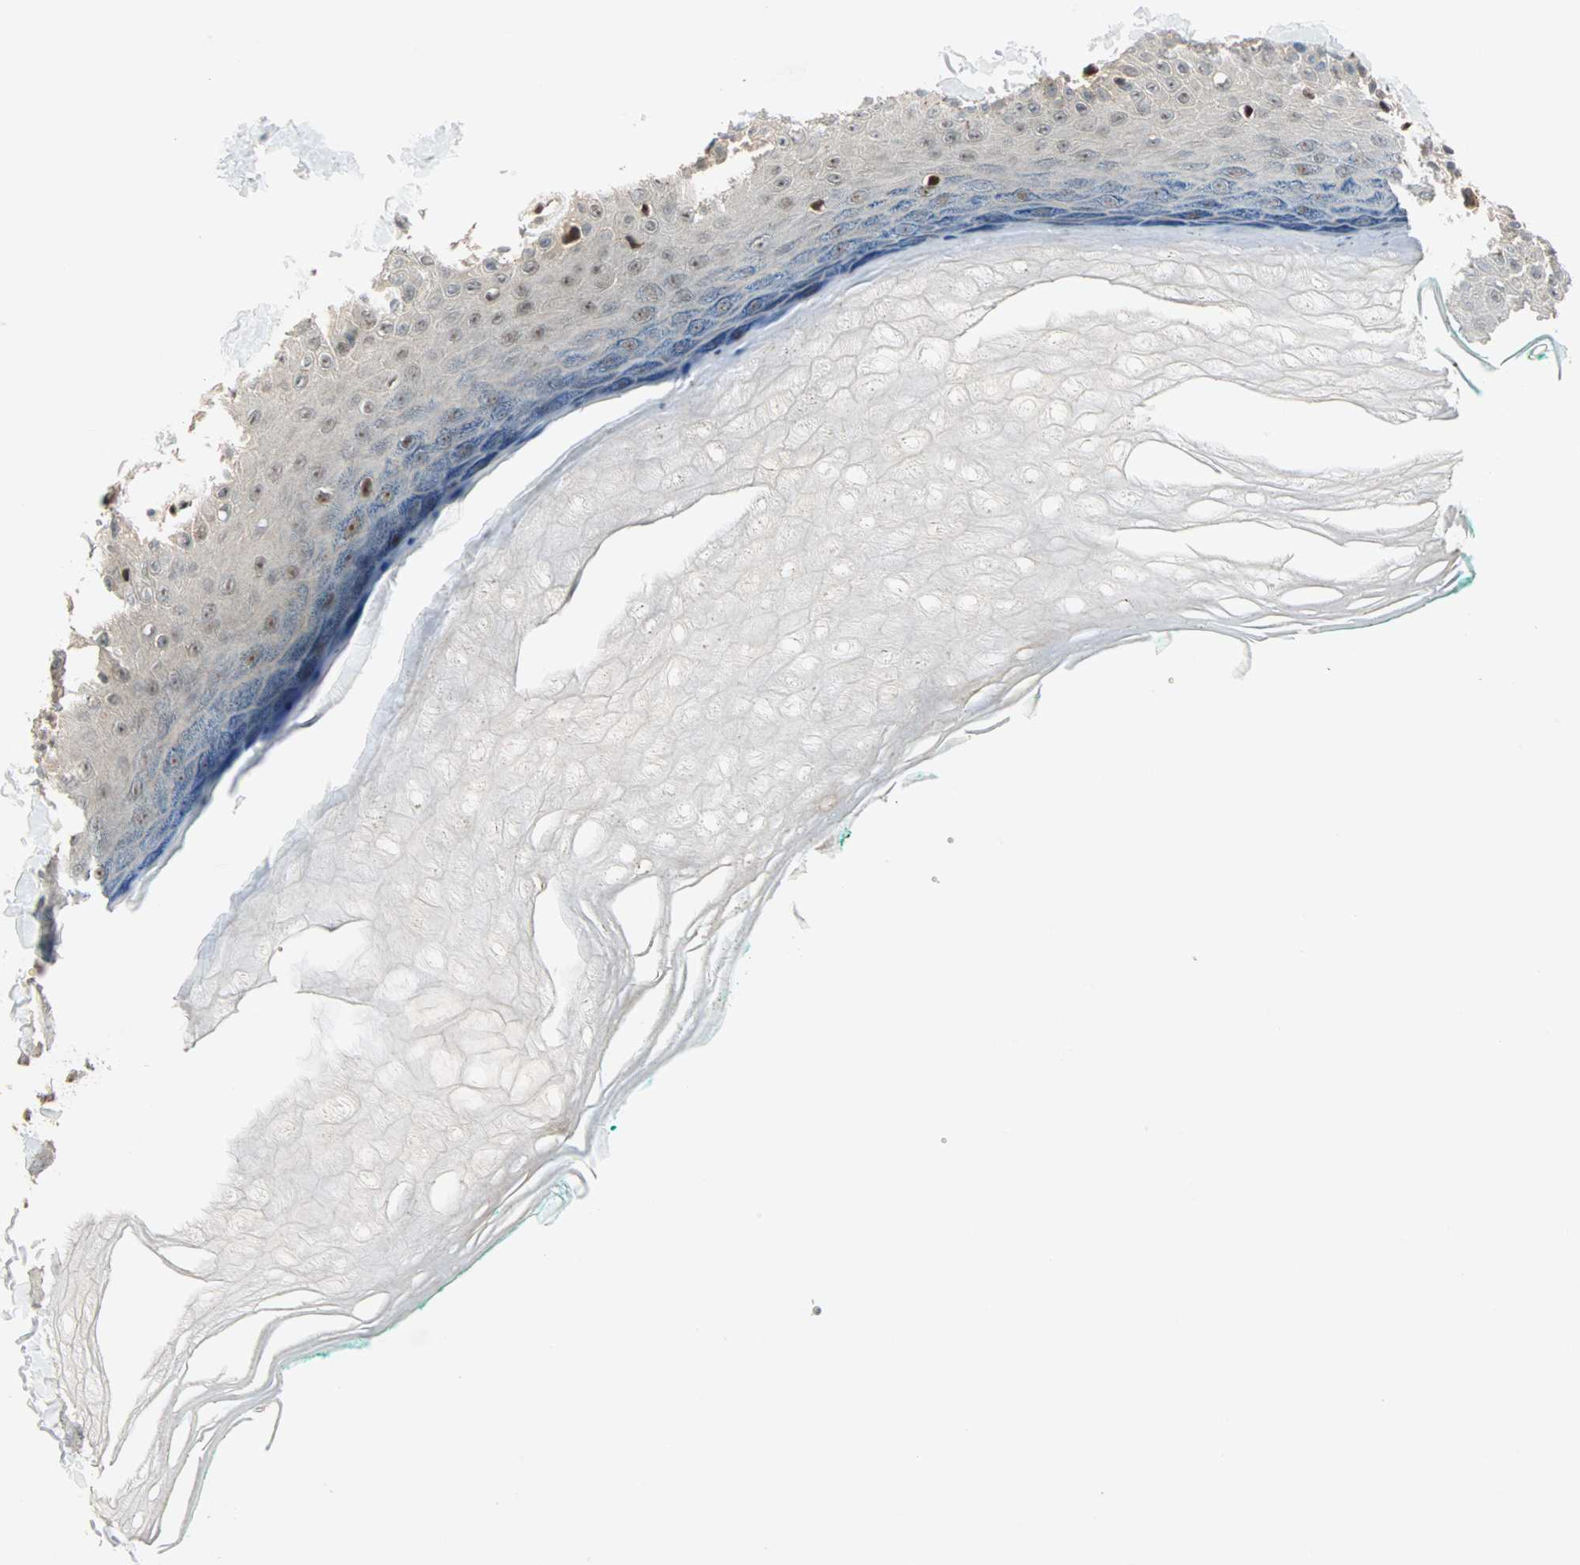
{"staining": {"intensity": "moderate", "quantity": ">75%", "location": "cytoplasmic/membranous"}, "tissue": "skin", "cell_type": "Fibroblasts", "image_type": "normal", "snomed": [{"axis": "morphology", "description": "Normal tissue, NOS"}, {"axis": "topography", "description": "Skin"}], "caption": "Protein staining demonstrates moderate cytoplasmic/membranous expression in about >75% of fibroblasts in unremarkable skin. Nuclei are stained in blue.", "gene": "HECW1", "patient": {"sex": "male", "age": 26}}